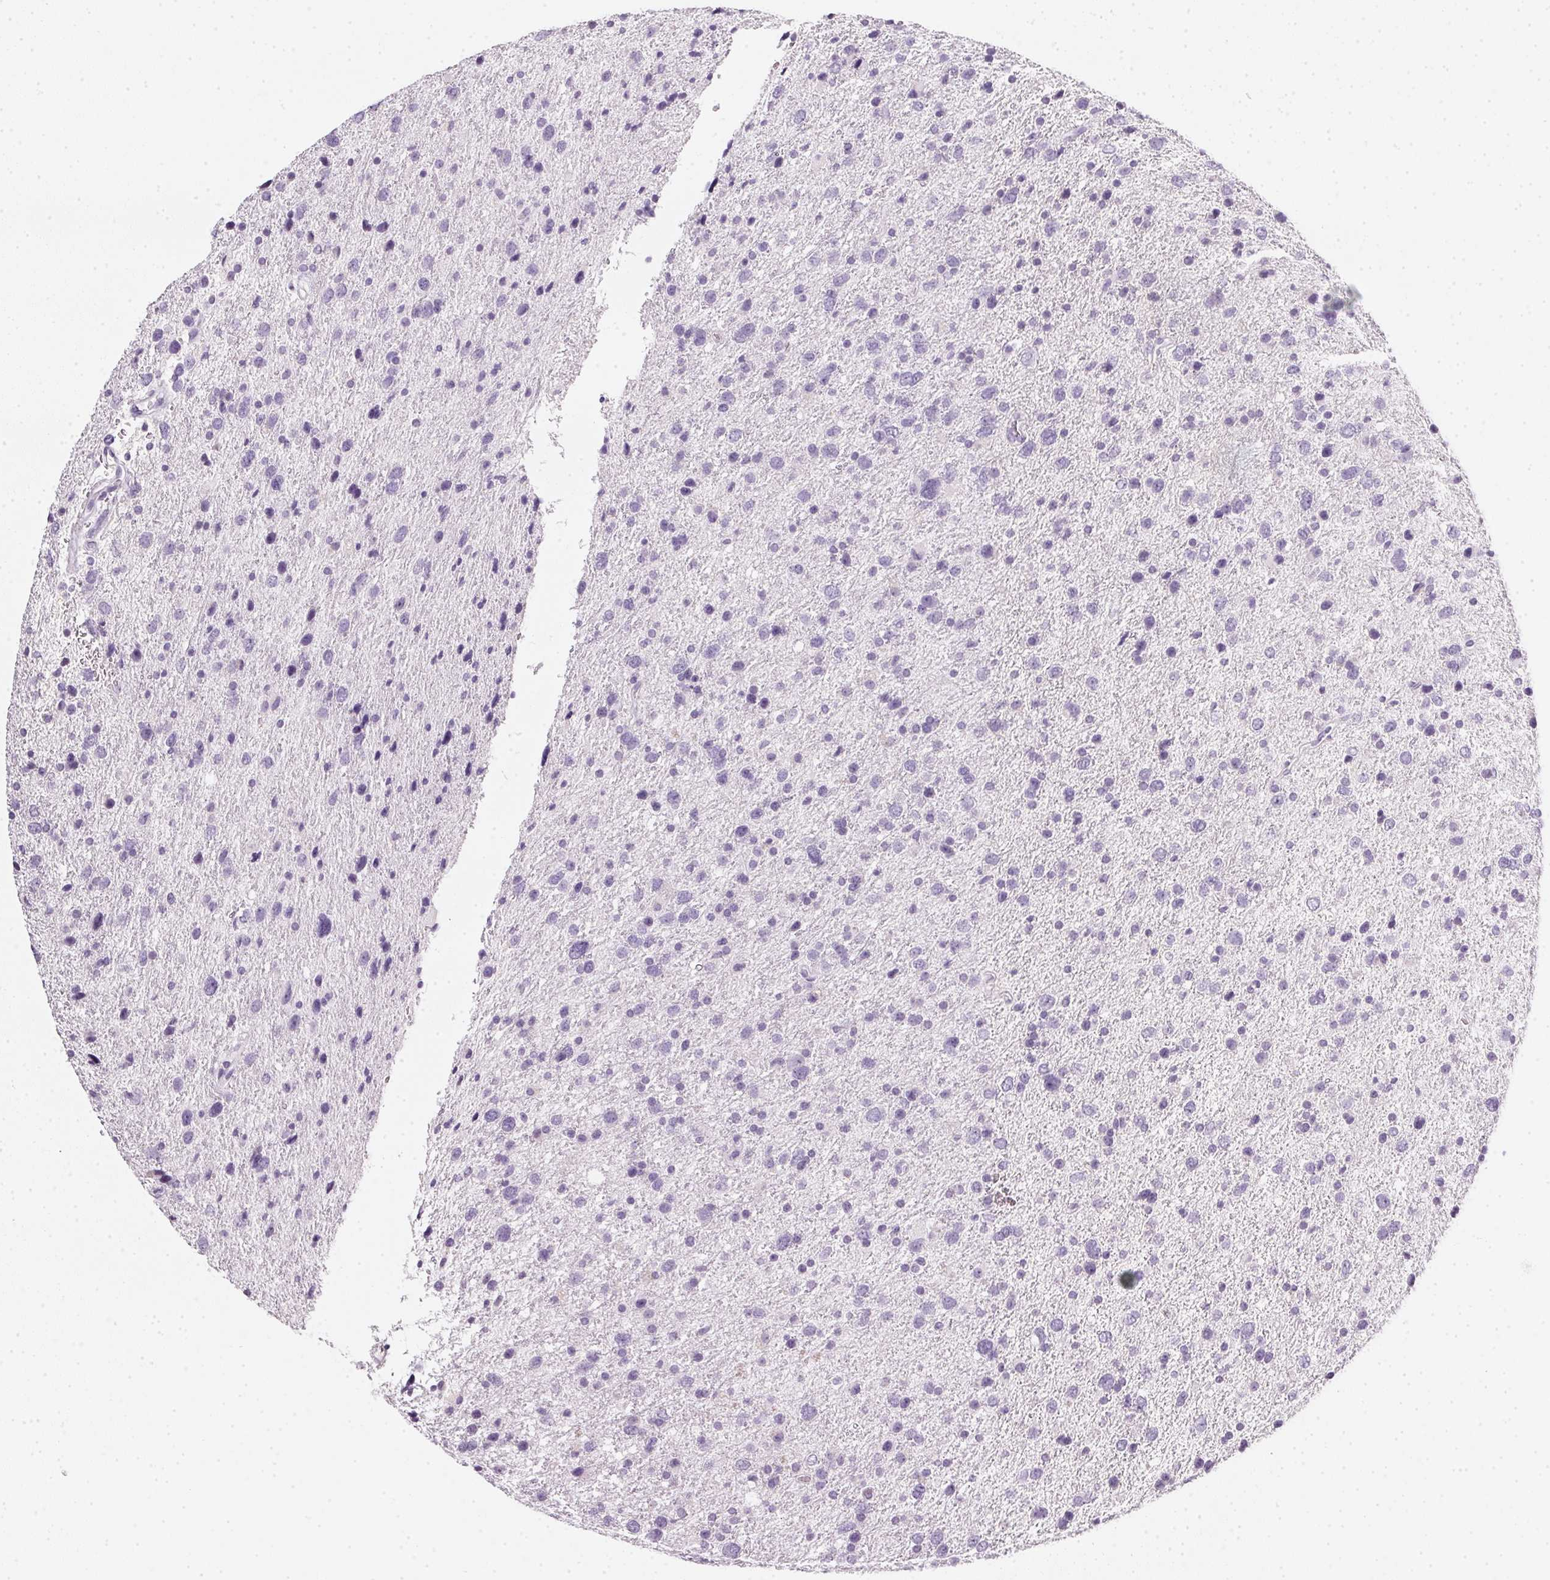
{"staining": {"intensity": "negative", "quantity": "none", "location": "none"}, "tissue": "glioma", "cell_type": "Tumor cells", "image_type": "cancer", "snomed": [{"axis": "morphology", "description": "Glioma, malignant, Low grade"}, {"axis": "topography", "description": "Brain"}], "caption": "This is a image of immunohistochemistry (IHC) staining of malignant glioma (low-grade), which shows no expression in tumor cells.", "gene": "TMEM72", "patient": {"sex": "female", "age": 55}}